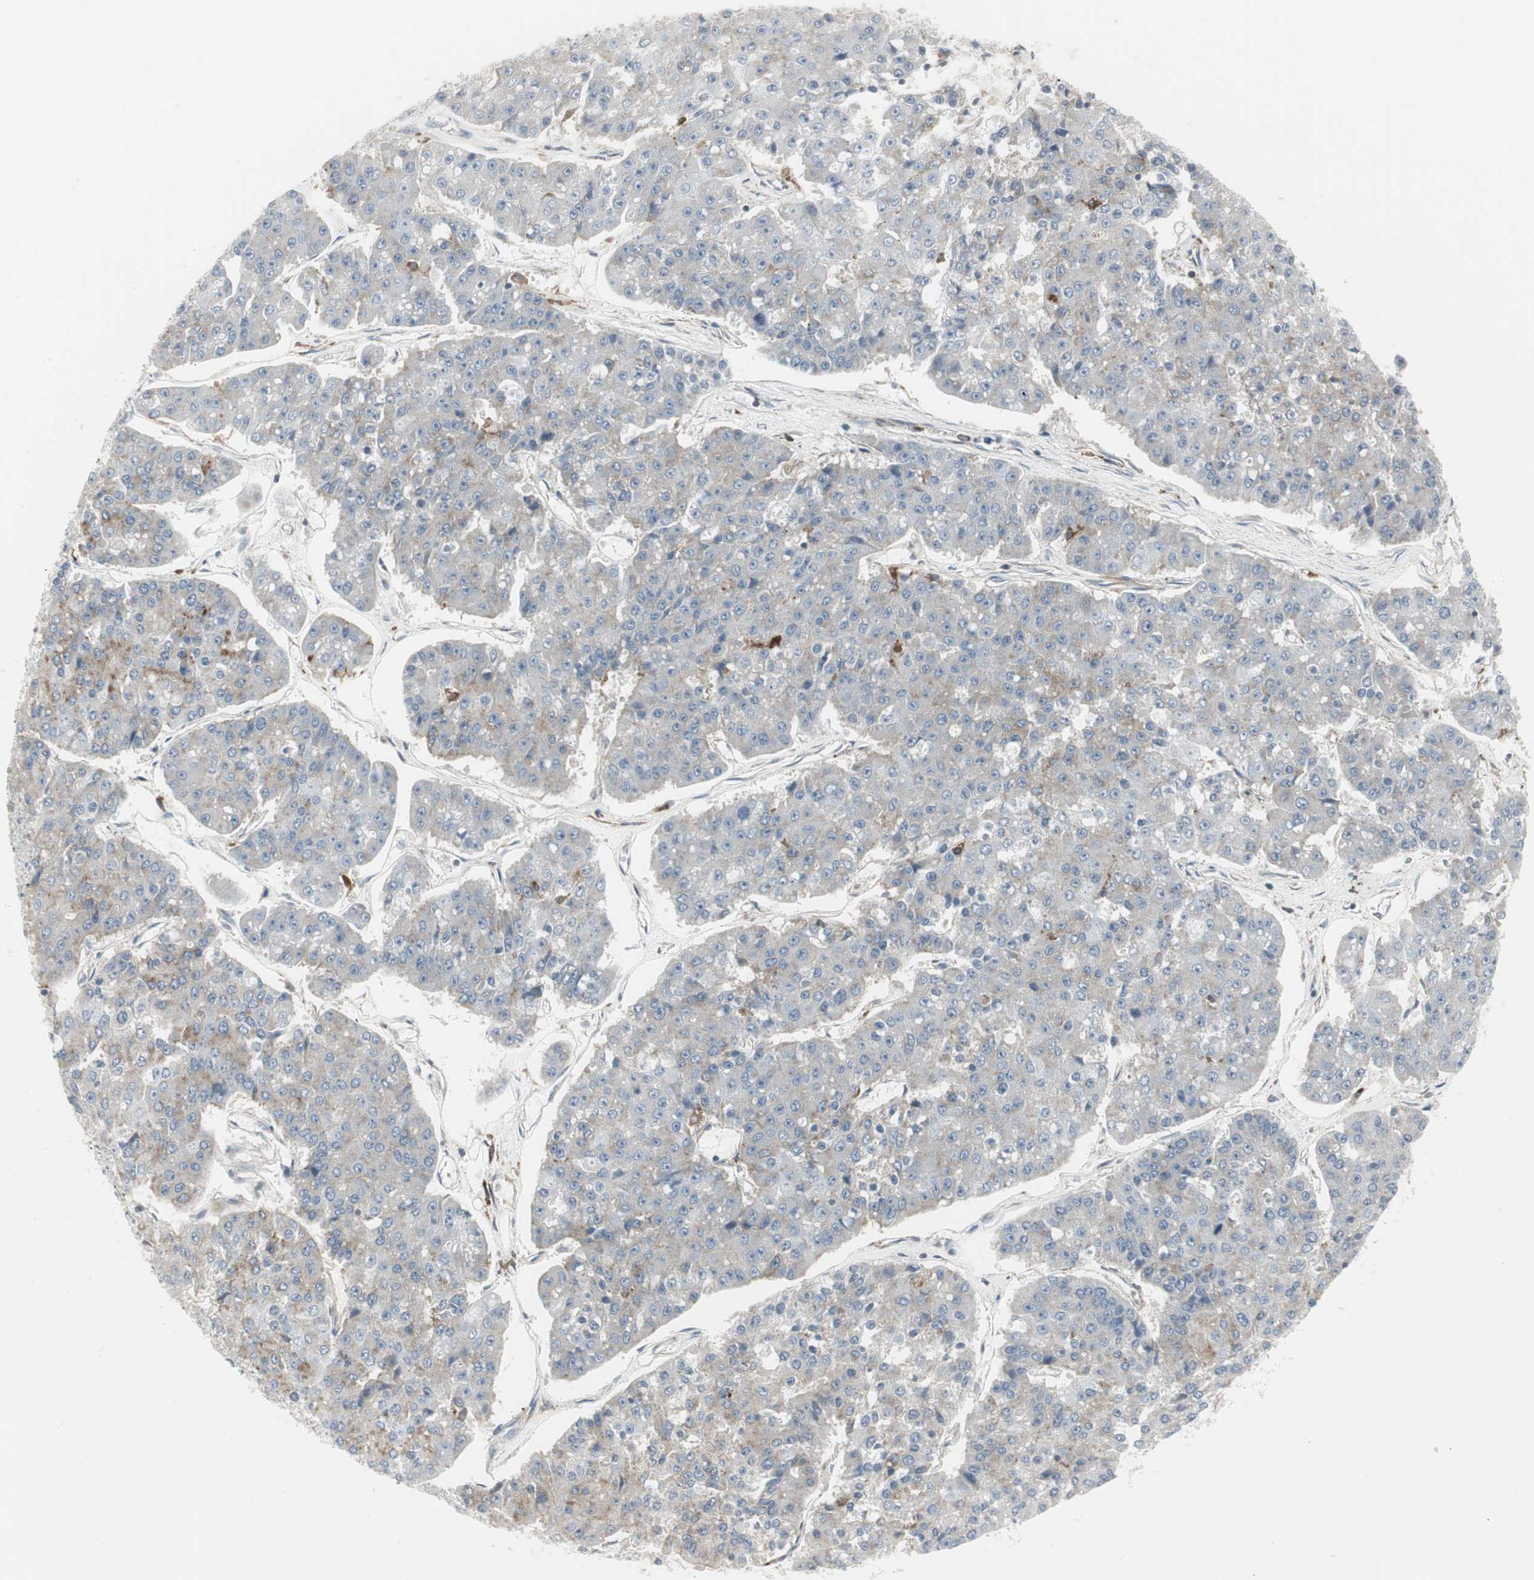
{"staining": {"intensity": "weak", "quantity": "<25%", "location": "cytoplasmic/membranous"}, "tissue": "pancreatic cancer", "cell_type": "Tumor cells", "image_type": "cancer", "snomed": [{"axis": "morphology", "description": "Adenocarcinoma, NOS"}, {"axis": "topography", "description": "Pancreas"}], "caption": "Immunohistochemistry micrograph of neoplastic tissue: adenocarcinoma (pancreatic) stained with DAB (3,3'-diaminobenzidine) demonstrates no significant protein positivity in tumor cells.", "gene": "ATP6V1B2", "patient": {"sex": "male", "age": 50}}